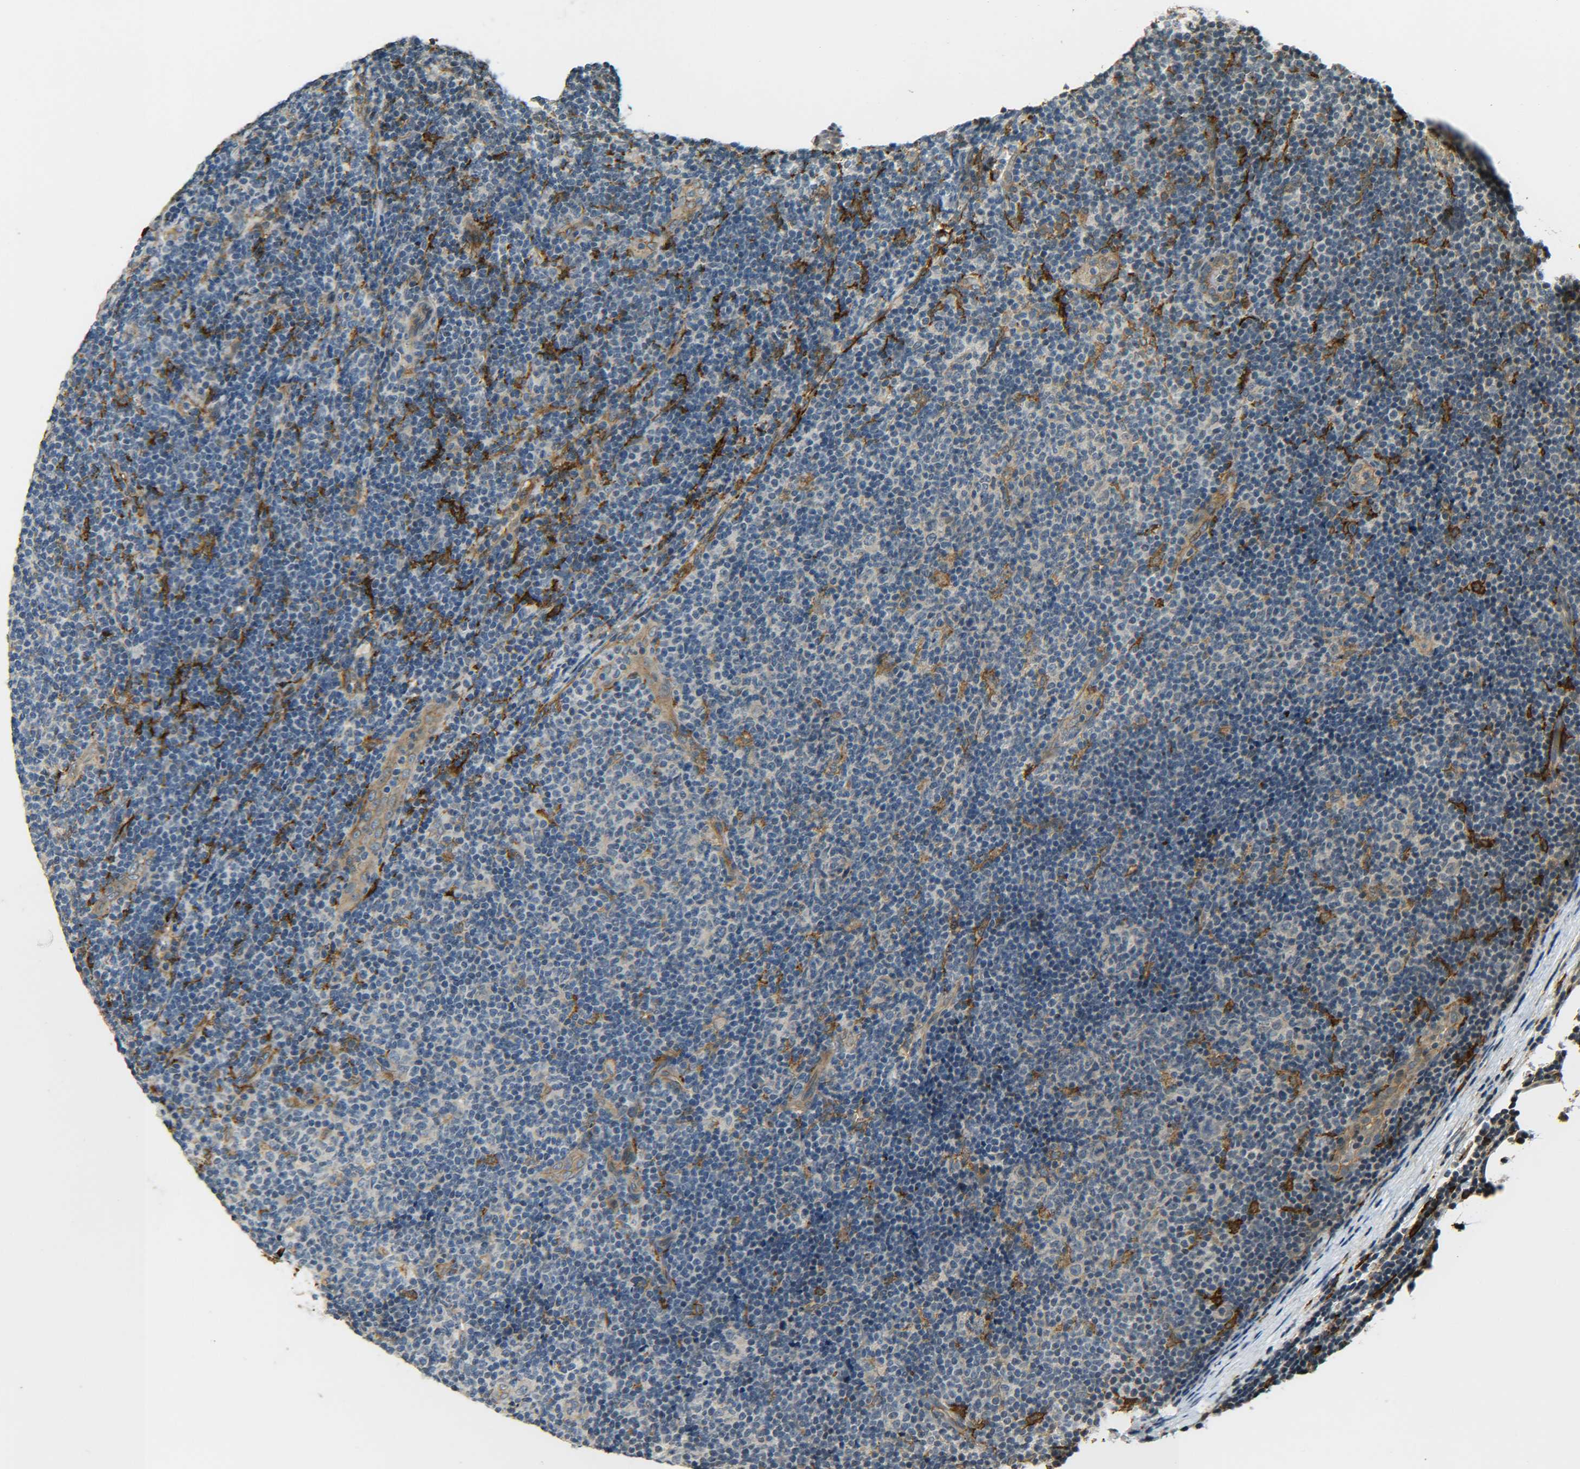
{"staining": {"intensity": "weak", "quantity": "<25%", "location": "cytoplasmic/membranous"}, "tissue": "lymphoma", "cell_type": "Tumor cells", "image_type": "cancer", "snomed": [{"axis": "morphology", "description": "Malignant lymphoma, non-Hodgkin's type, Low grade"}, {"axis": "topography", "description": "Lymph node"}], "caption": "DAB immunohistochemical staining of malignant lymphoma, non-Hodgkin's type (low-grade) shows no significant expression in tumor cells.", "gene": "DAB2", "patient": {"sex": "male", "age": 83}}